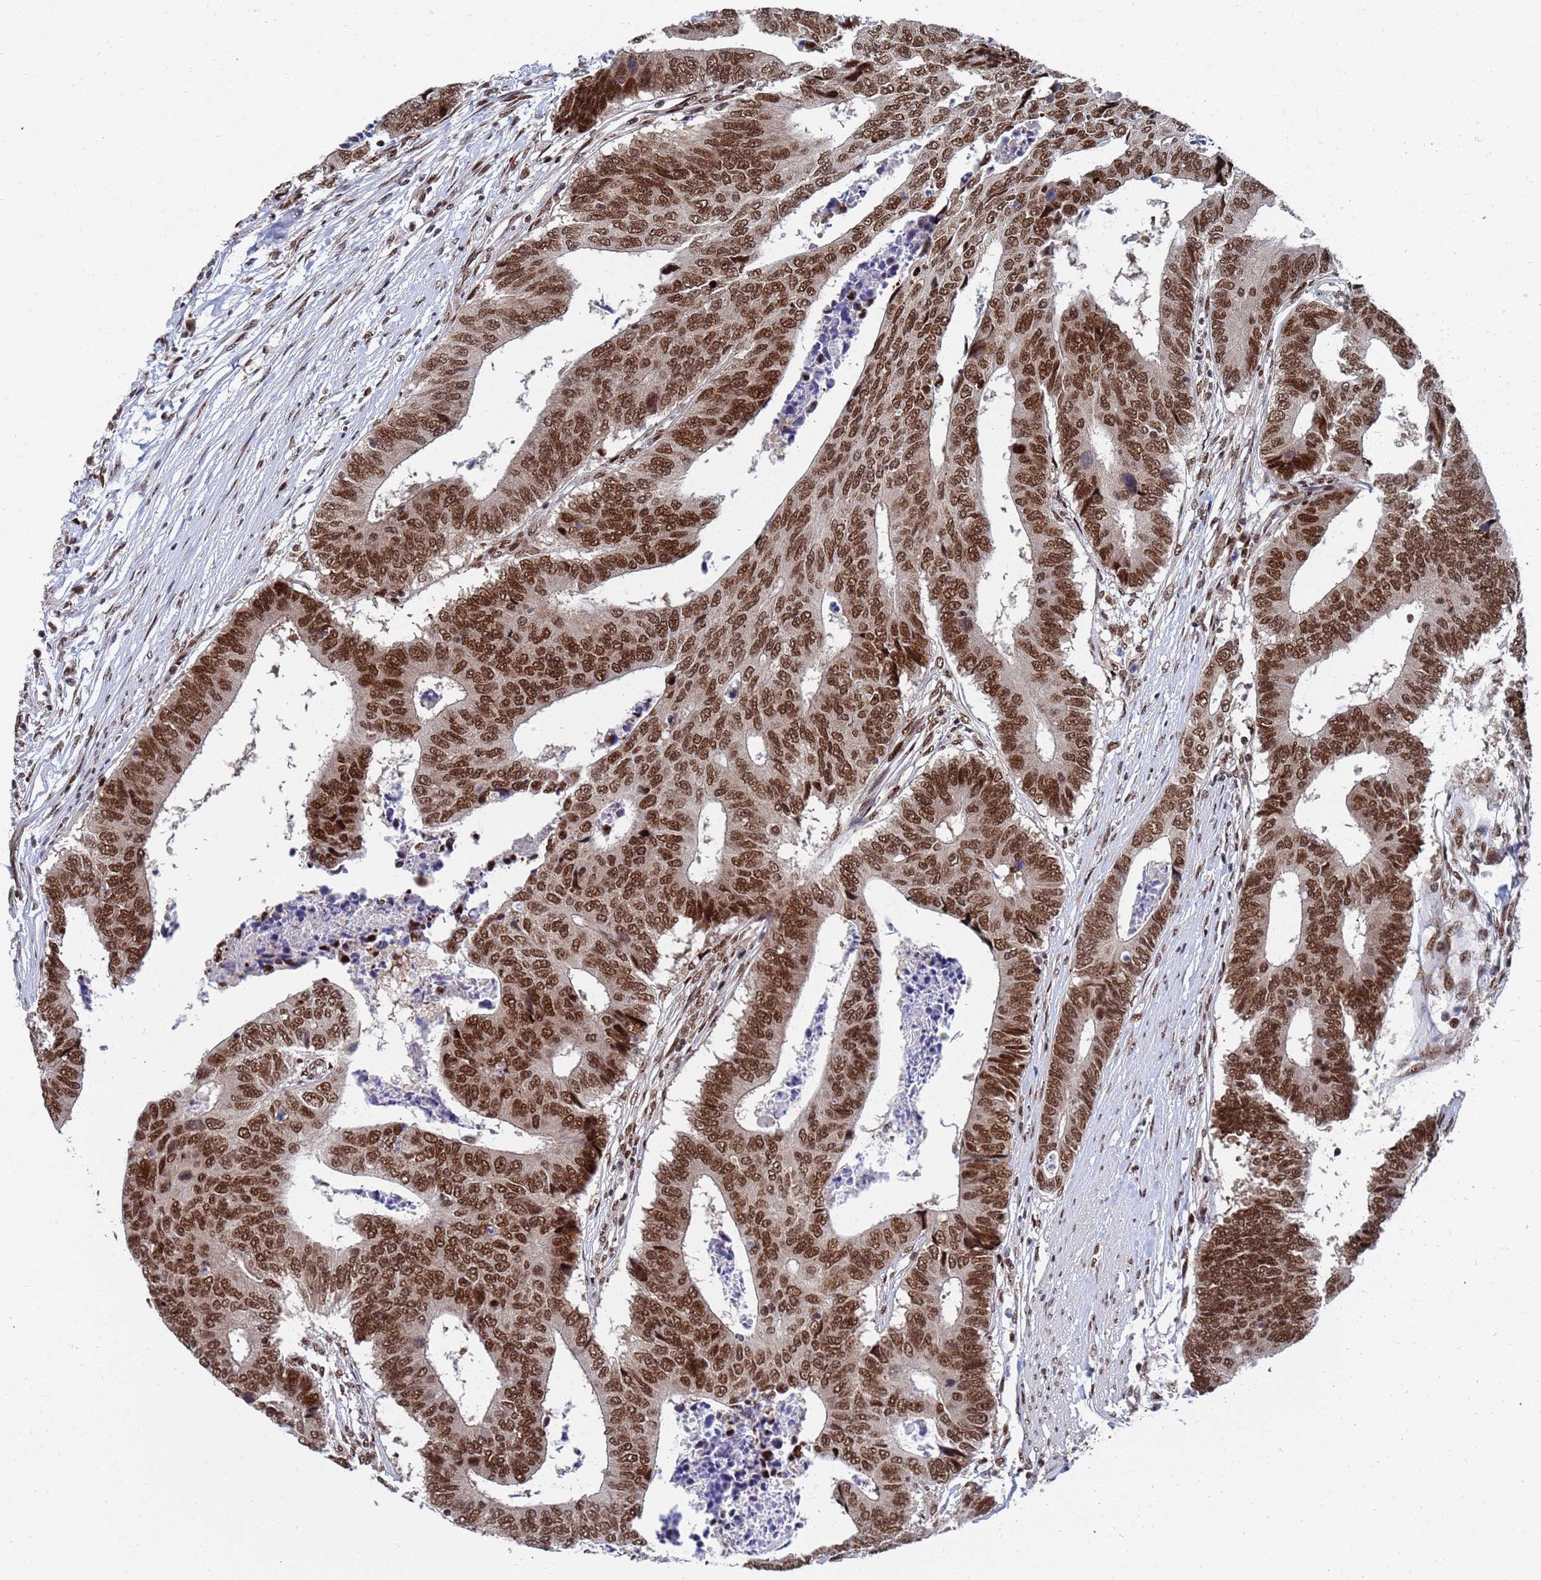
{"staining": {"intensity": "strong", "quantity": ">75%", "location": "nuclear"}, "tissue": "colorectal cancer", "cell_type": "Tumor cells", "image_type": "cancer", "snomed": [{"axis": "morphology", "description": "Adenocarcinoma, NOS"}, {"axis": "topography", "description": "Rectum"}], "caption": "A photomicrograph of colorectal cancer (adenocarcinoma) stained for a protein shows strong nuclear brown staining in tumor cells.", "gene": "AP5Z1", "patient": {"sex": "male", "age": 84}}